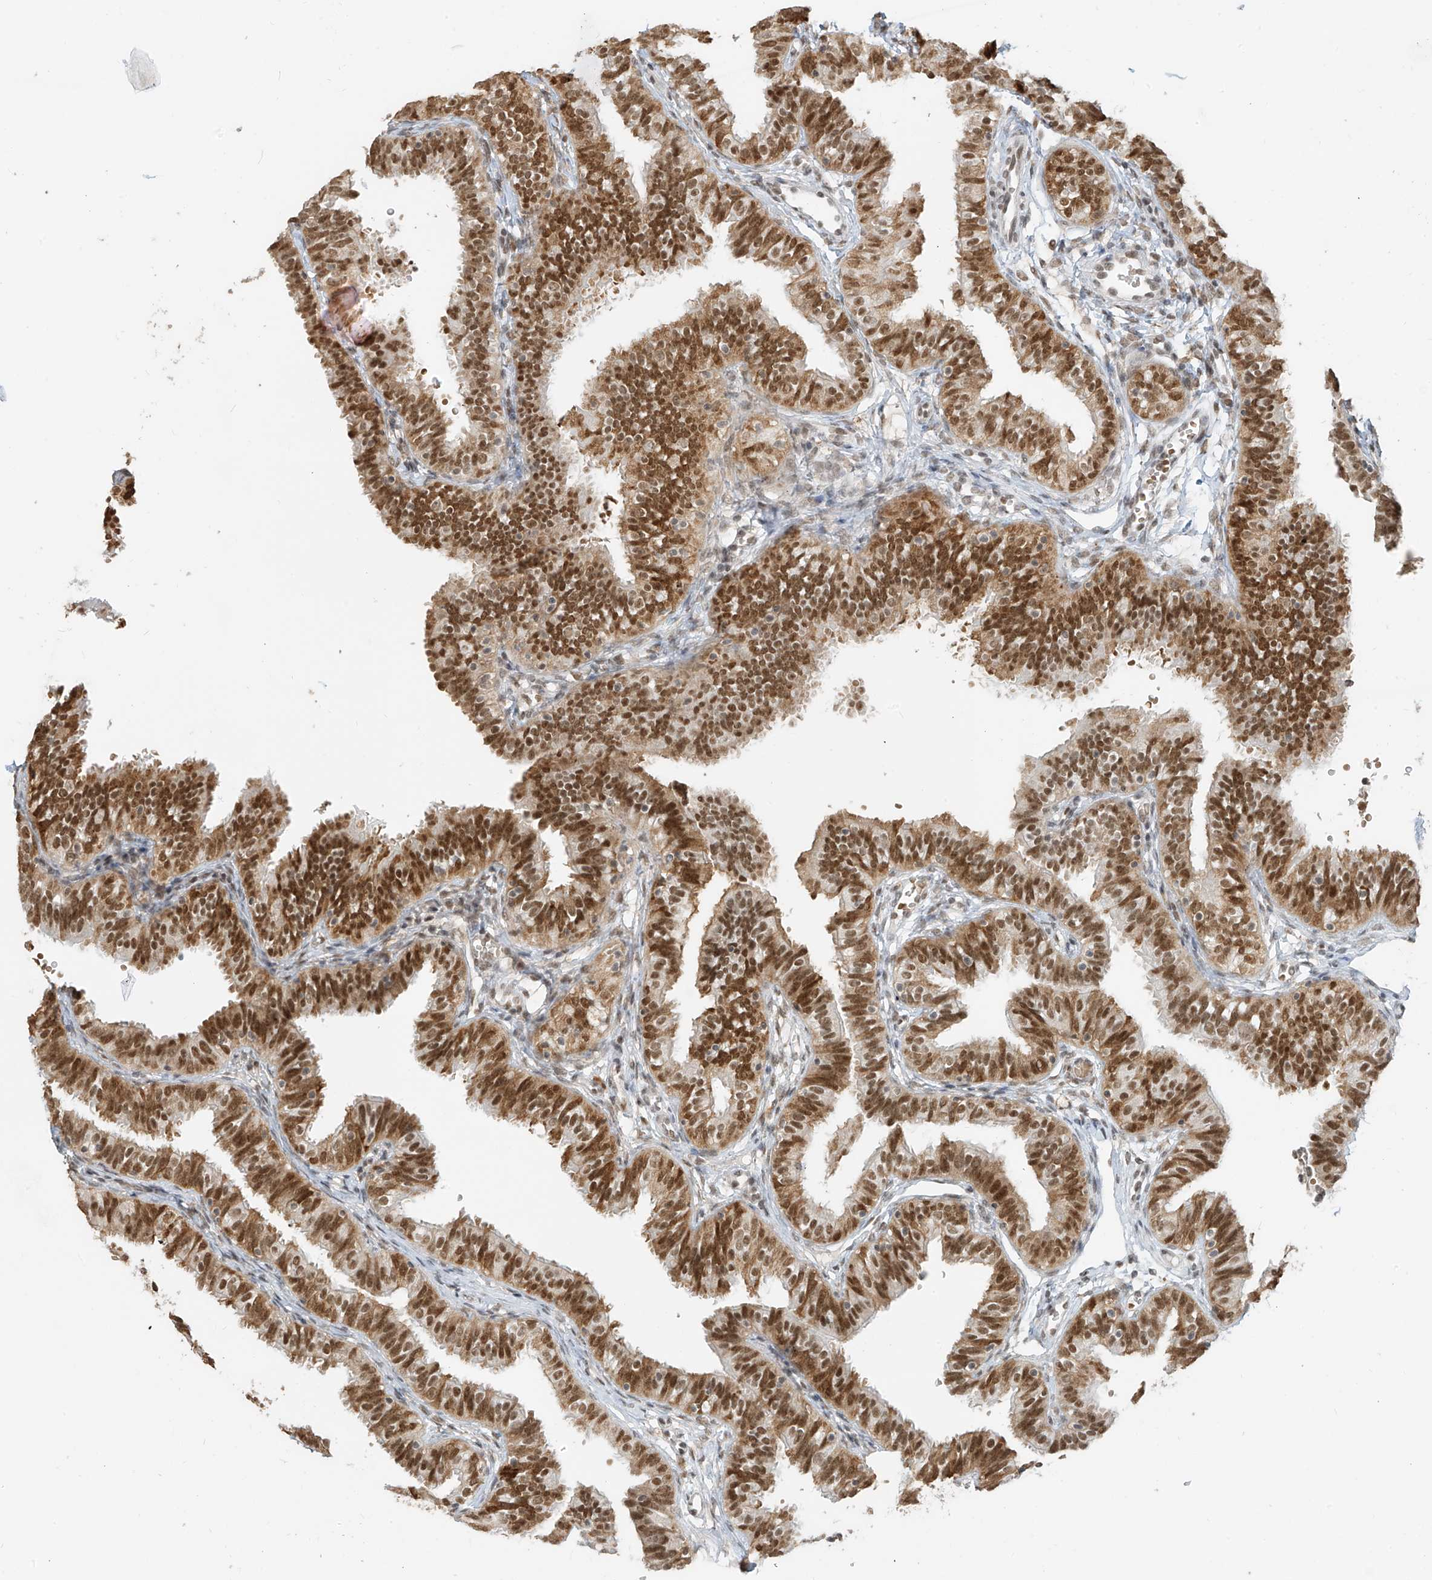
{"staining": {"intensity": "strong", "quantity": ">75%", "location": "cytoplasmic/membranous,nuclear"}, "tissue": "fallopian tube", "cell_type": "Glandular cells", "image_type": "normal", "snomed": [{"axis": "morphology", "description": "Normal tissue, NOS"}, {"axis": "topography", "description": "Fallopian tube"}], "caption": "Glandular cells demonstrate high levels of strong cytoplasmic/membranous,nuclear positivity in approximately >75% of cells in benign fallopian tube. Ihc stains the protein of interest in brown and the nuclei are stained blue.", "gene": "ZMYM2", "patient": {"sex": "female", "age": 35}}